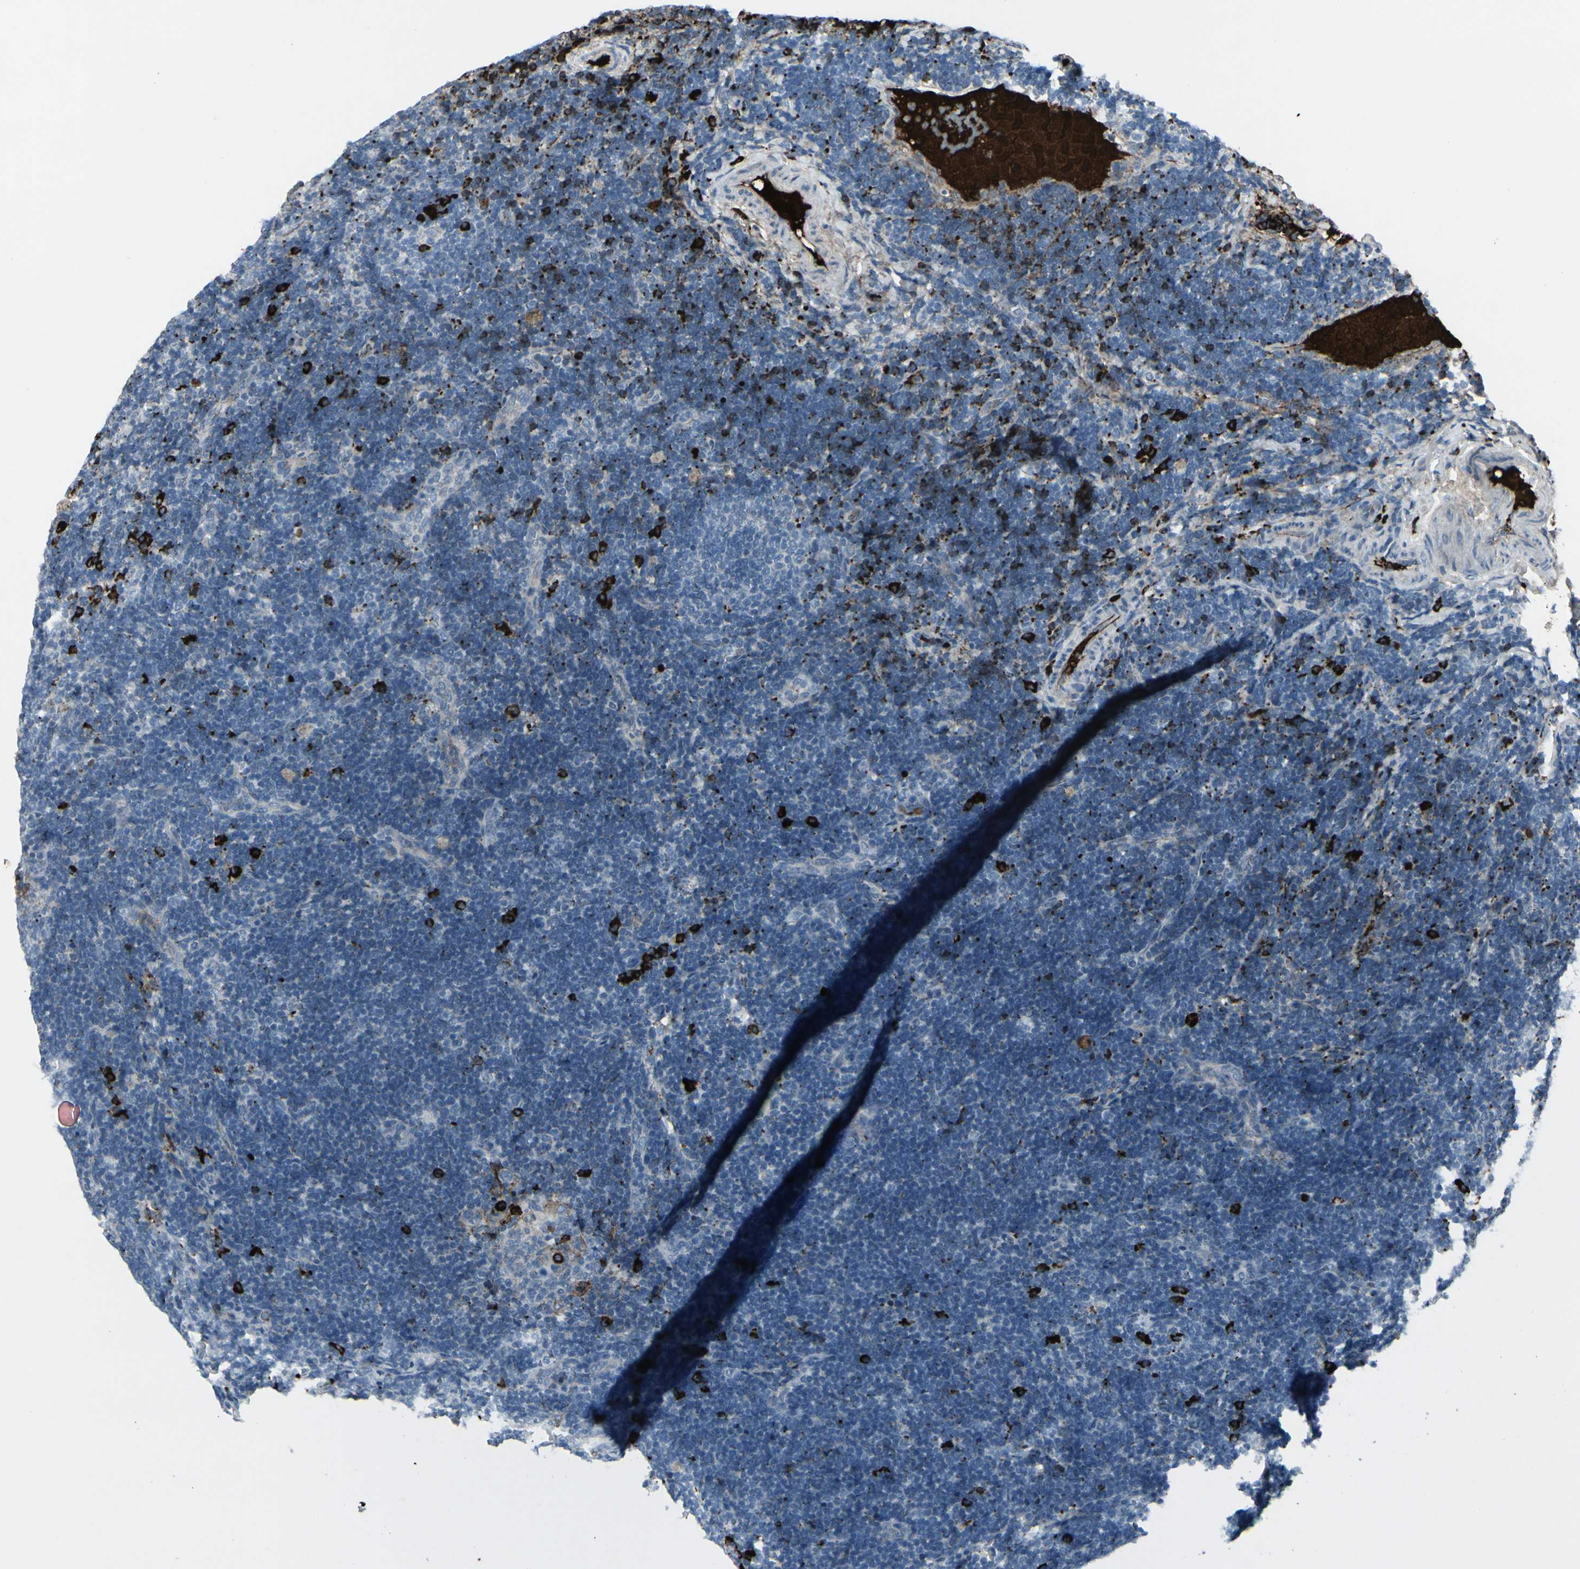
{"staining": {"intensity": "negative", "quantity": "none", "location": "none"}, "tissue": "lymph node", "cell_type": "Germinal center cells", "image_type": "normal", "snomed": [{"axis": "morphology", "description": "Normal tissue, NOS"}, {"axis": "topography", "description": "Lymph node"}], "caption": "Immunohistochemistry (IHC) micrograph of benign lymph node: human lymph node stained with DAB (3,3'-diaminobenzidine) demonstrates no significant protein positivity in germinal center cells. (Brightfield microscopy of DAB immunohistochemistry (IHC) at high magnification).", "gene": "IGHG1", "patient": {"sex": "female", "age": 14}}